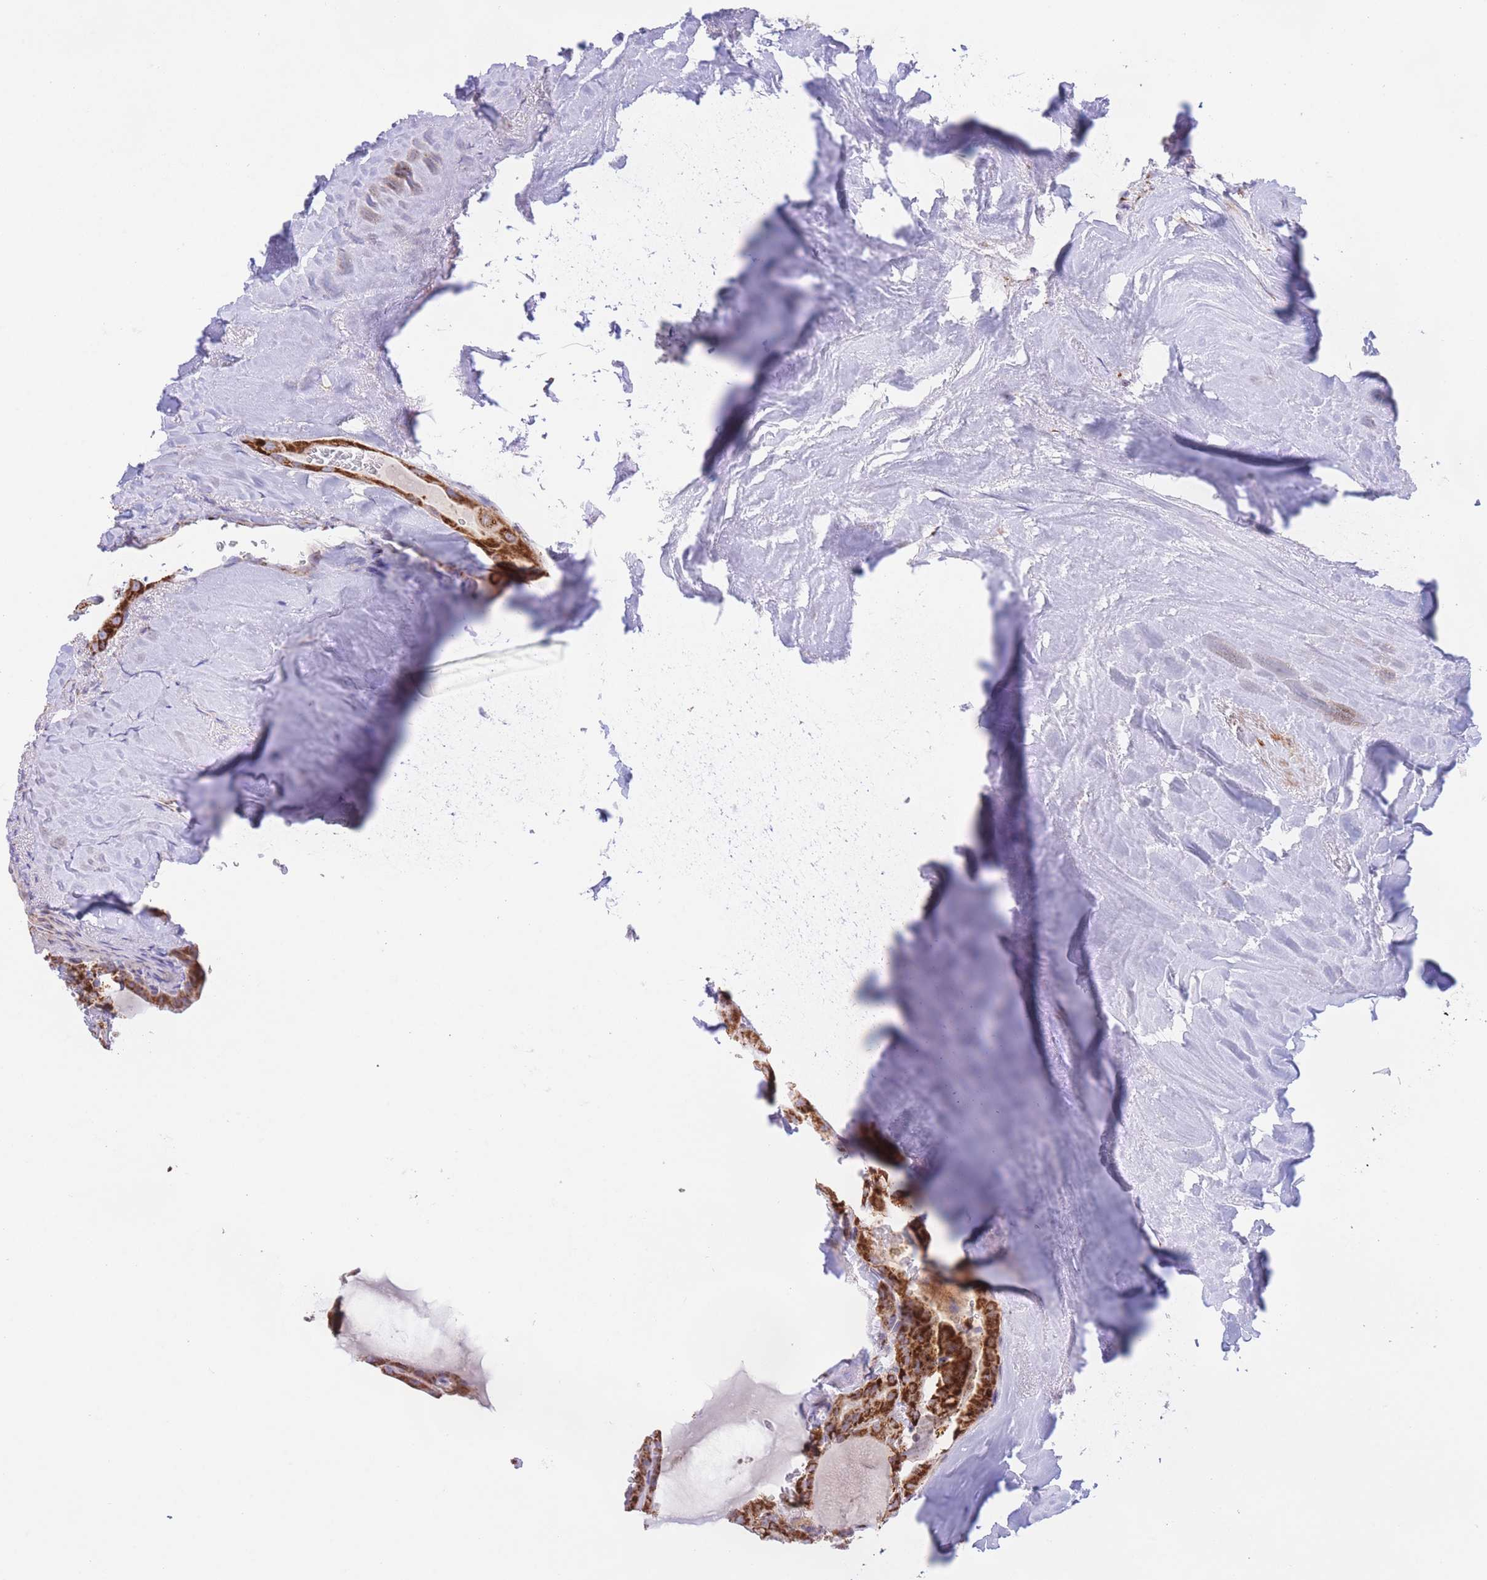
{"staining": {"intensity": "strong", "quantity": ">75%", "location": "cytoplasmic/membranous"}, "tissue": "thyroid cancer", "cell_type": "Tumor cells", "image_type": "cancer", "snomed": [{"axis": "morphology", "description": "Papillary adenocarcinoma, NOS"}, {"axis": "topography", "description": "Thyroid gland"}], "caption": "This is a photomicrograph of immunohistochemistry (IHC) staining of thyroid cancer, which shows strong staining in the cytoplasmic/membranous of tumor cells.", "gene": "MPND", "patient": {"sex": "male", "age": 52}}